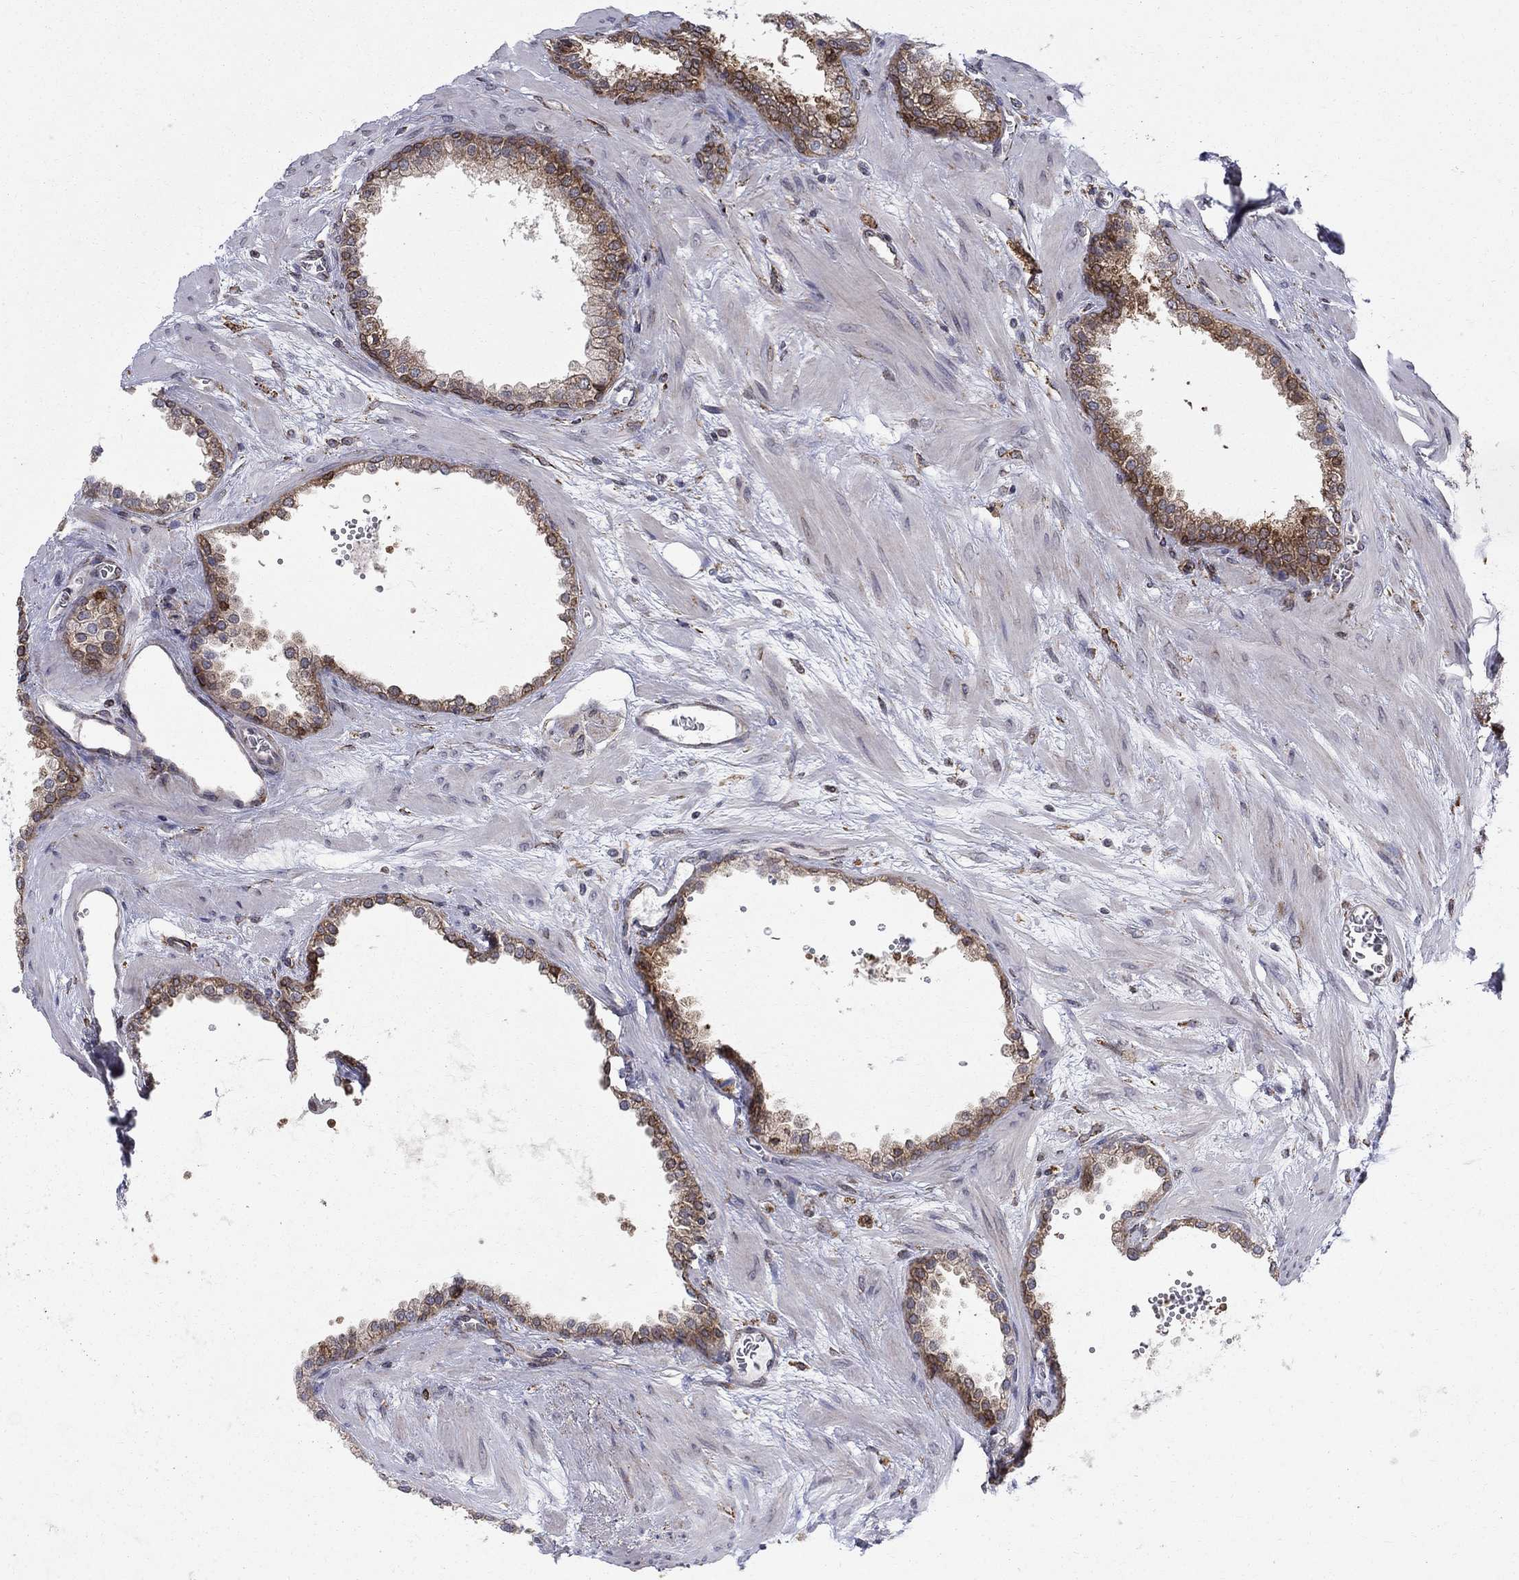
{"staining": {"intensity": "moderate", "quantity": "<25%", "location": "cytoplasmic/membranous,nuclear"}, "tissue": "prostate cancer", "cell_type": "Tumor cells", "image_type": "cancer", "snomed": [{"axis": "morphology", "description": "Adenocarcinoma, NOS"}, {"axis": "topography", "description": "Prostate"}], "caption": "Immunohistochemical staining of human prostate cancer displays low levels of moderate cytoplasmic/membranous and nuclear protein positivity in approximately <25% of tumor cells.", "gene": "CAB39L", "patient": {"sex": "male", "age": 67}}